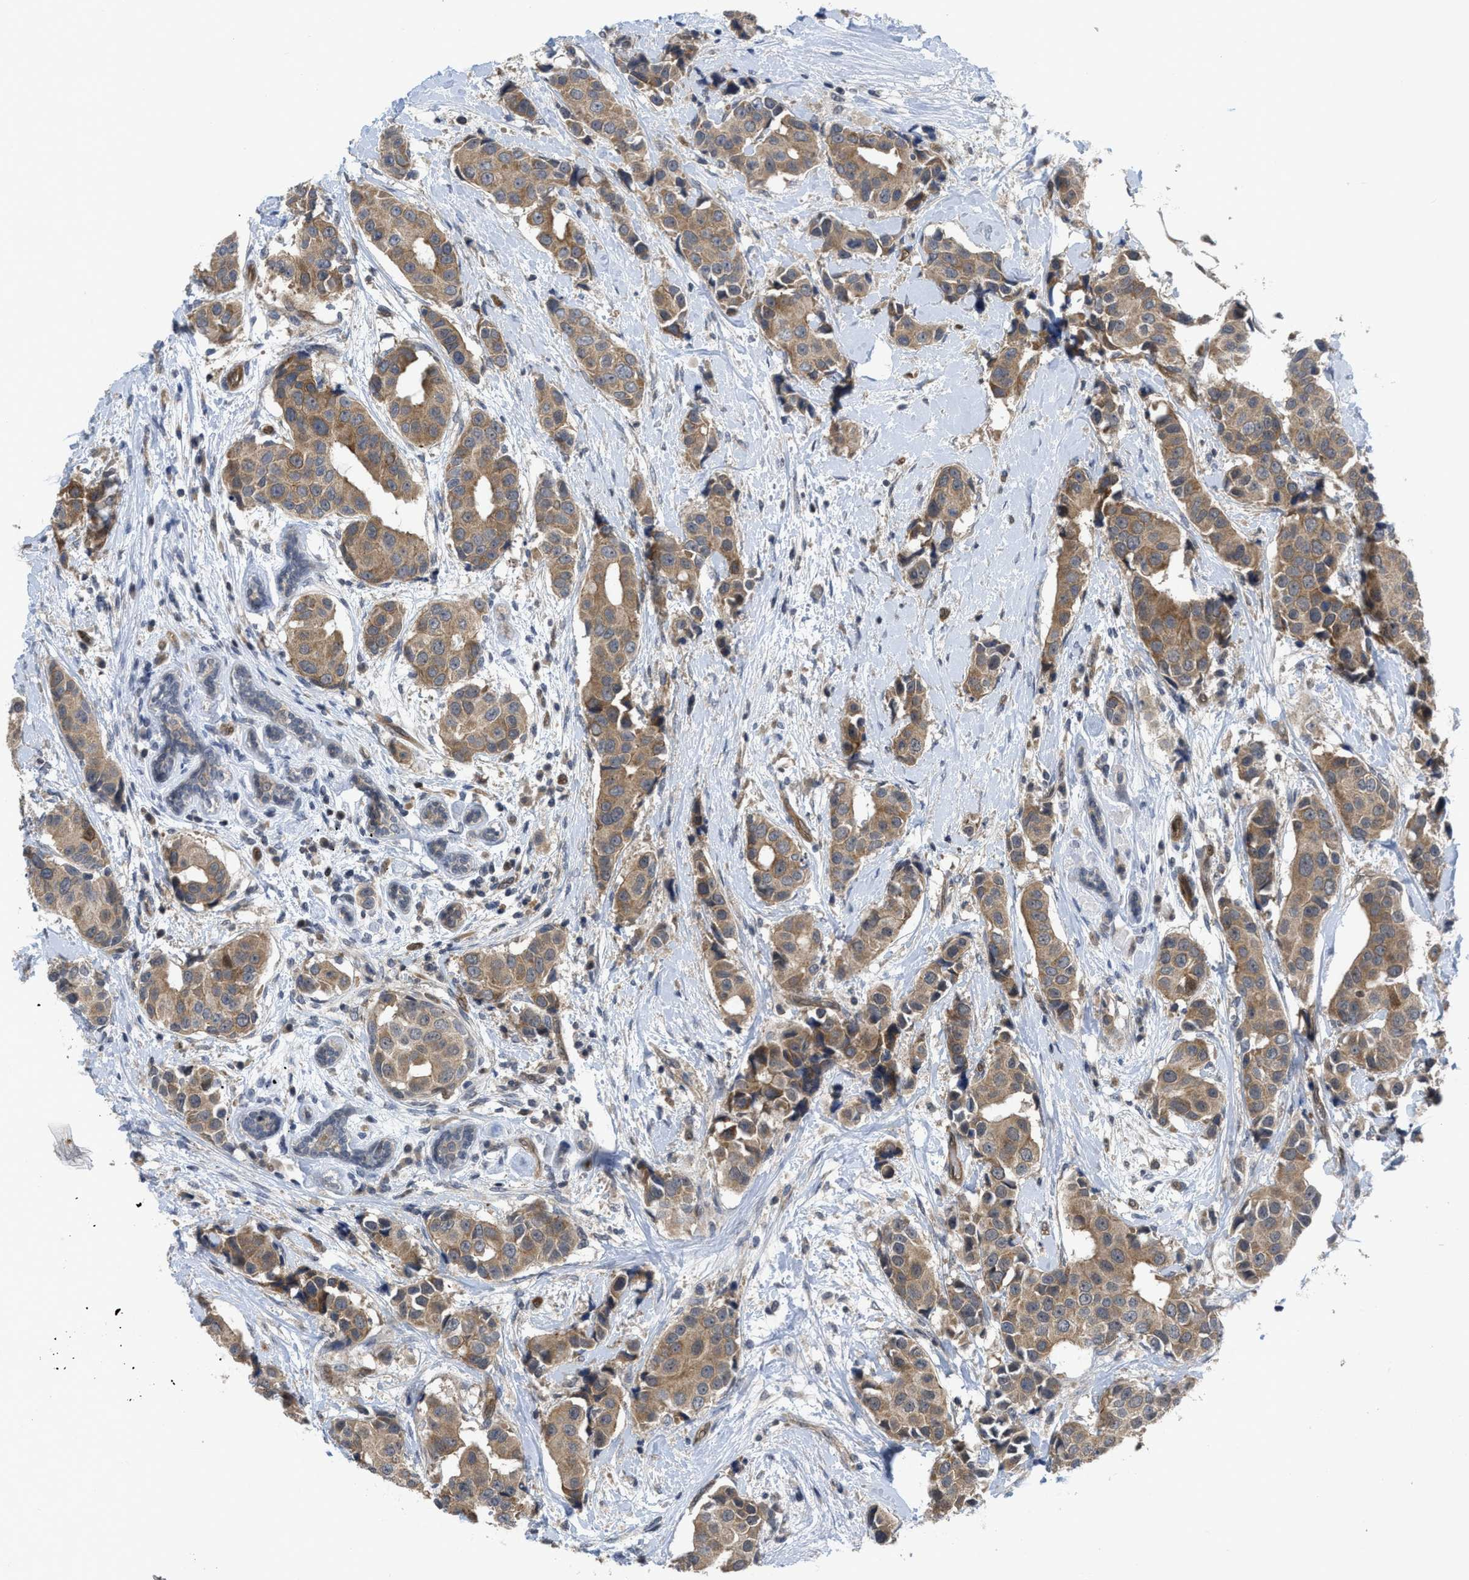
{"staining": {"intensity": "moderate", "quantity": ">75%", "location": "cytoplasmic/membranous"}, "tissue": "breast cancer", "cell_type": "Tumor cells", "image_type": "cancer", "snomed": [{"axis": "morphology", "description": "Normal tissue, NOS"}, {"axis": "morphology", "description": "Duct carcinoma"}, {"axis": "topography", "description": "Breast"}], "caption": "Brown immunohistochemical staining in breast intraductal carcinoma reveals moderate cytoplasmic/membranous staining in about >75% of tumor cells.", "gene": "LDAF1", "patient": {"sex": "female", "age": 39}}